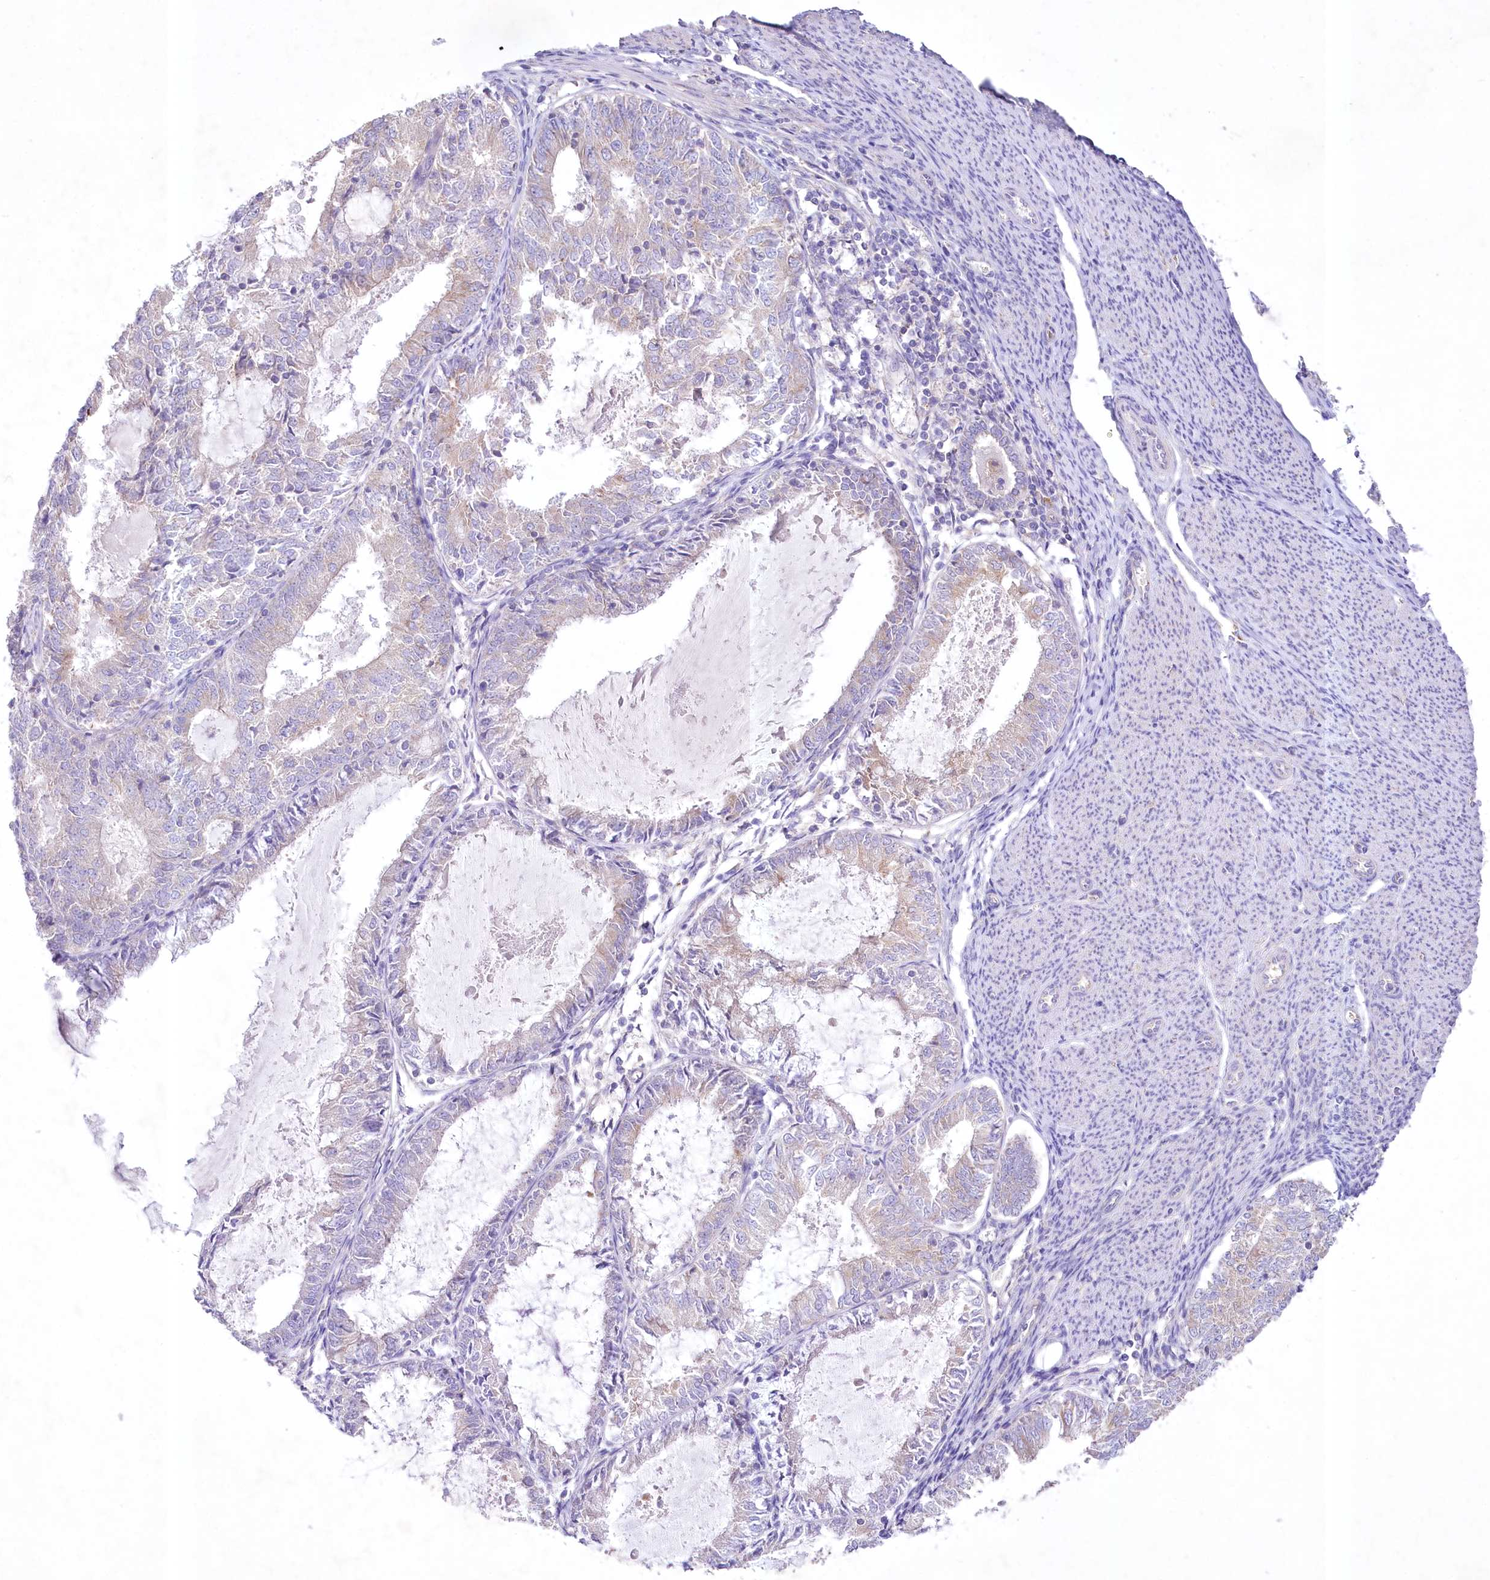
{"staining": {"intensity": "weak", "quantity": "<25%", "location": "cytoplasmic/membranous"}, "tissue": "endometrial cancer", "cell_type": "Tumor cells", "image_type": "cancer", "snomed": [{"axis": "morphology", "description": "Adenocarcinoma, NOS"}, {"axis": "topography", "description": "Endometrium"}], "caption": "Immunohistochemistry (IHC) photomicrograph of endometrial cancer (adenocarcinoma) stained for a protein (brown), which shows no expression in tumor cells. (Stains: DAB IHC with hematoxylin counter stain, Microscopy: brightfield microscopy at high magnification).", "gene": "PRSS53", "patient": {"sex": "female", "age": 57}}